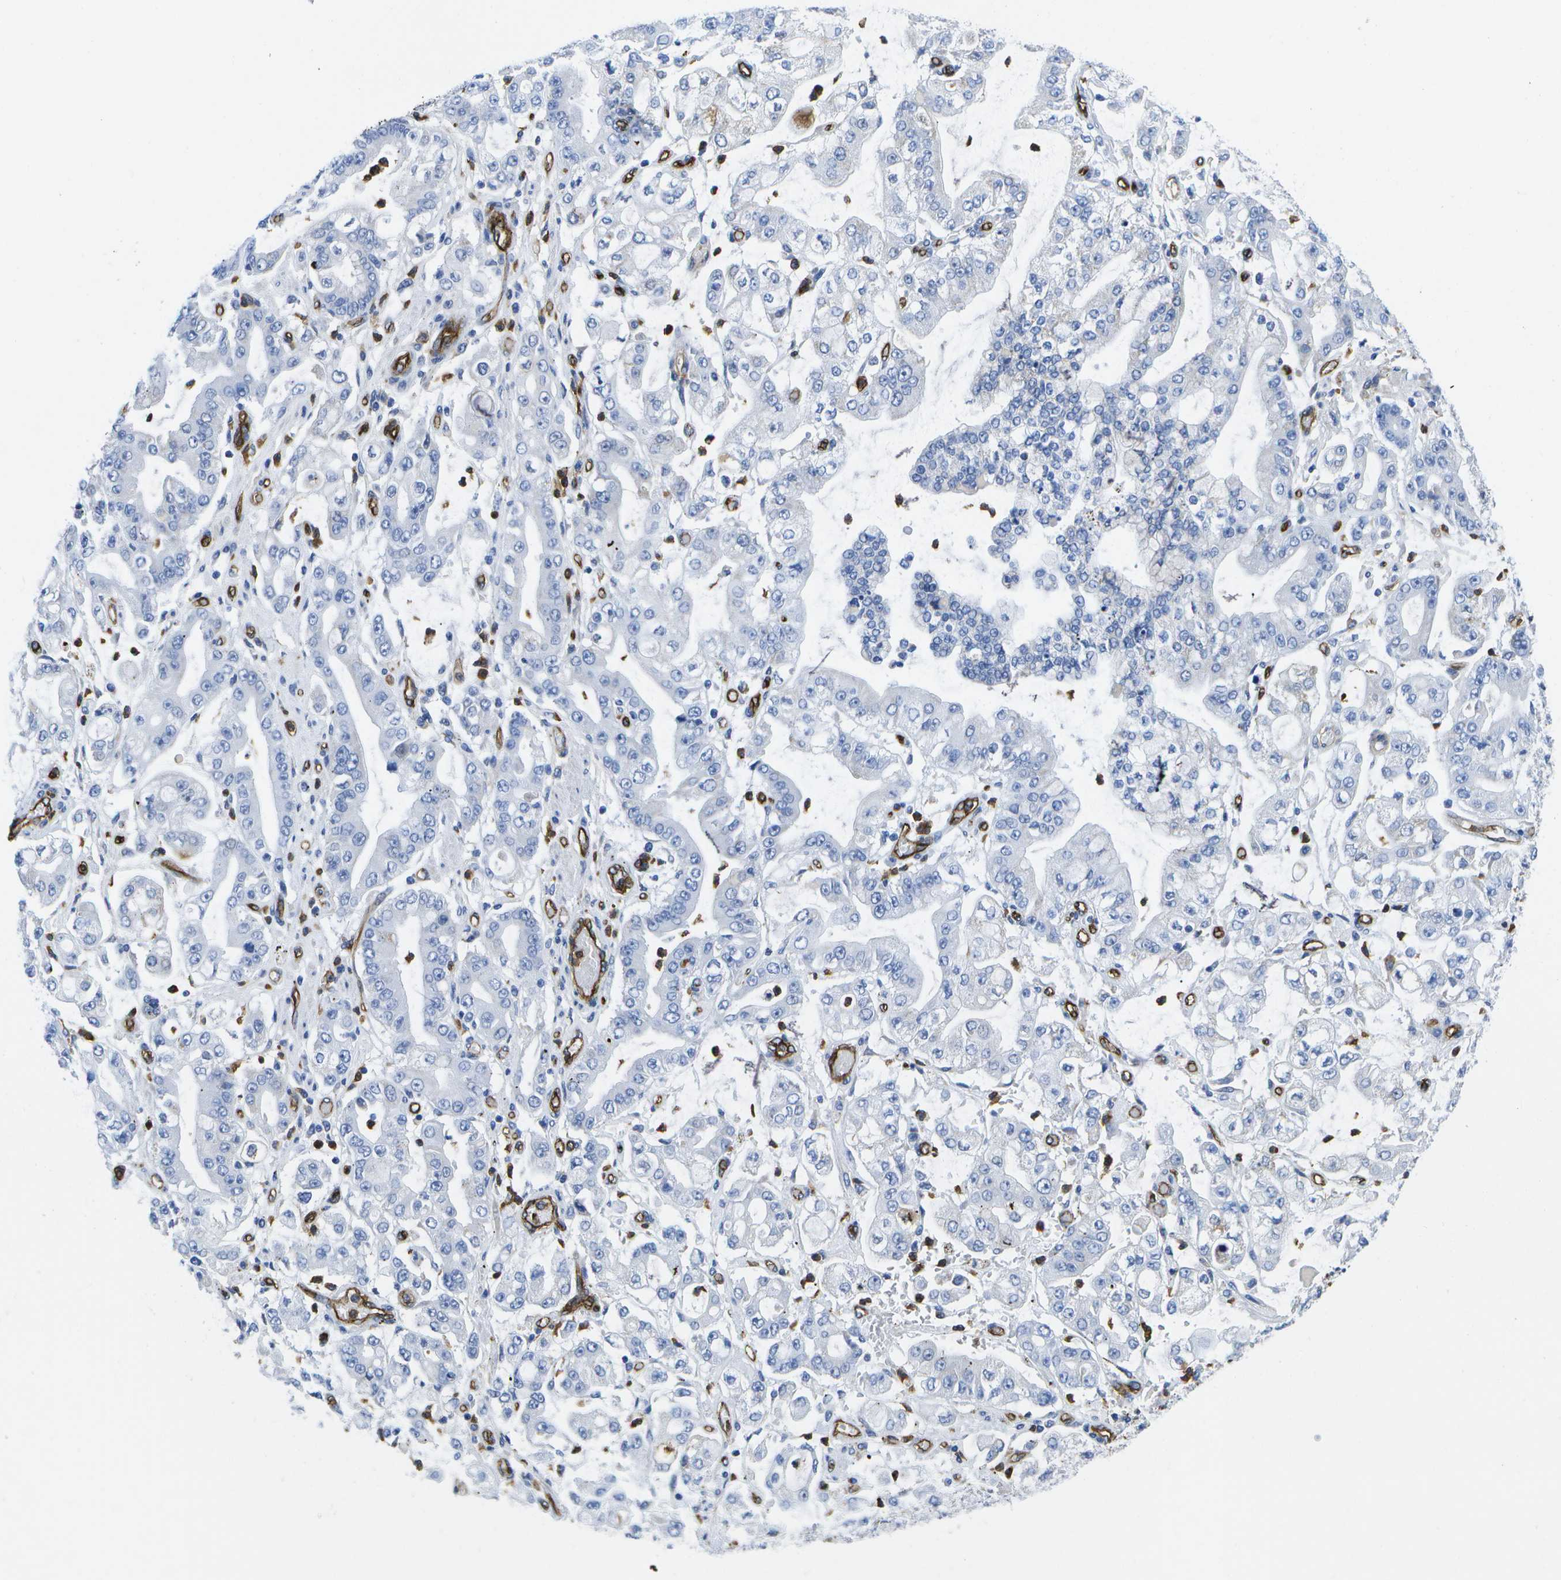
{"staining": {"intensity": "negative", "quantity": "none", "location": "none"}, "tissue": "stomach cancer", "cell_type": "Tumor cells", "image_type": "cancer", "snomed": [{"axis": "morphology", "description": "Adenocarcinoma, NOS"}, {"axis": "topography", "description": "Stomach"}], "caption": "Micrograph shows no significant protein staining in tumor cells of stomach adenocarcinoma.", "gene": "DYSF", "patient": {"sex": "male", "age": 76}}